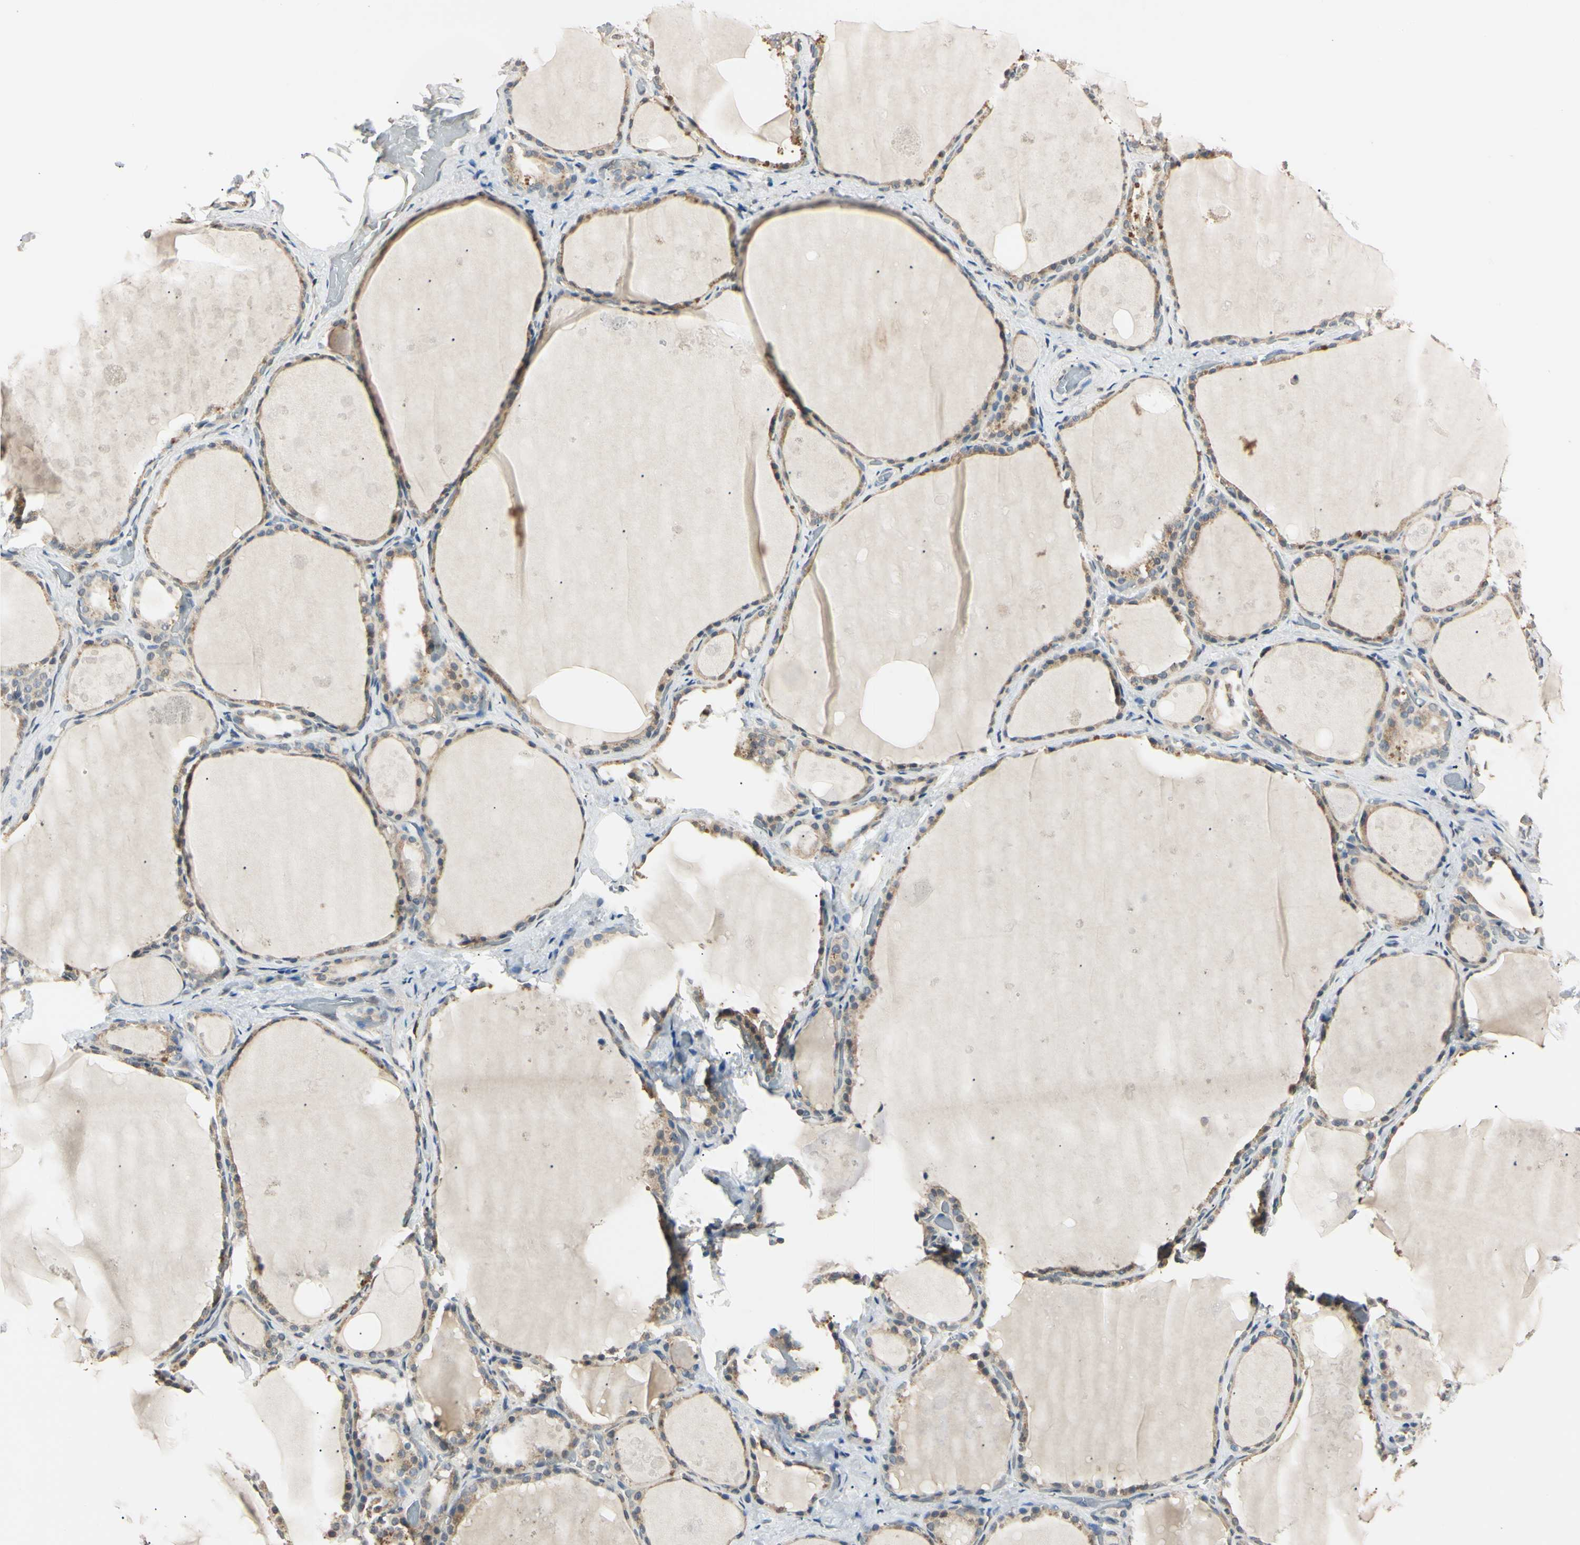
{"staining": {"intensity": "moderate", "quantity": "25%-75%", "location": "cytoplasmic/membranous"}, "tissue": "thyroid gland", "cell_type": "Glandular cells", "image_type": "normal", "snomed": [{"axis": "morphology", "description": "Normal tissue, NOS"}, {"axis": "topography", "description": "Thyroid gland"}], "caption": "High-power microscopy captured an IHC histopathology image of normal thyroid gland, revealing moderate cytoplasmic/membranous positivity in approximately 25%-75% of glandular cells. The staining was performed using DAB, with brown indicating positive protein expression. Nuclei are stained blue with hematoxylin.", "gene": "EPN1", "patient": {"sex": "male", "age": 61}}